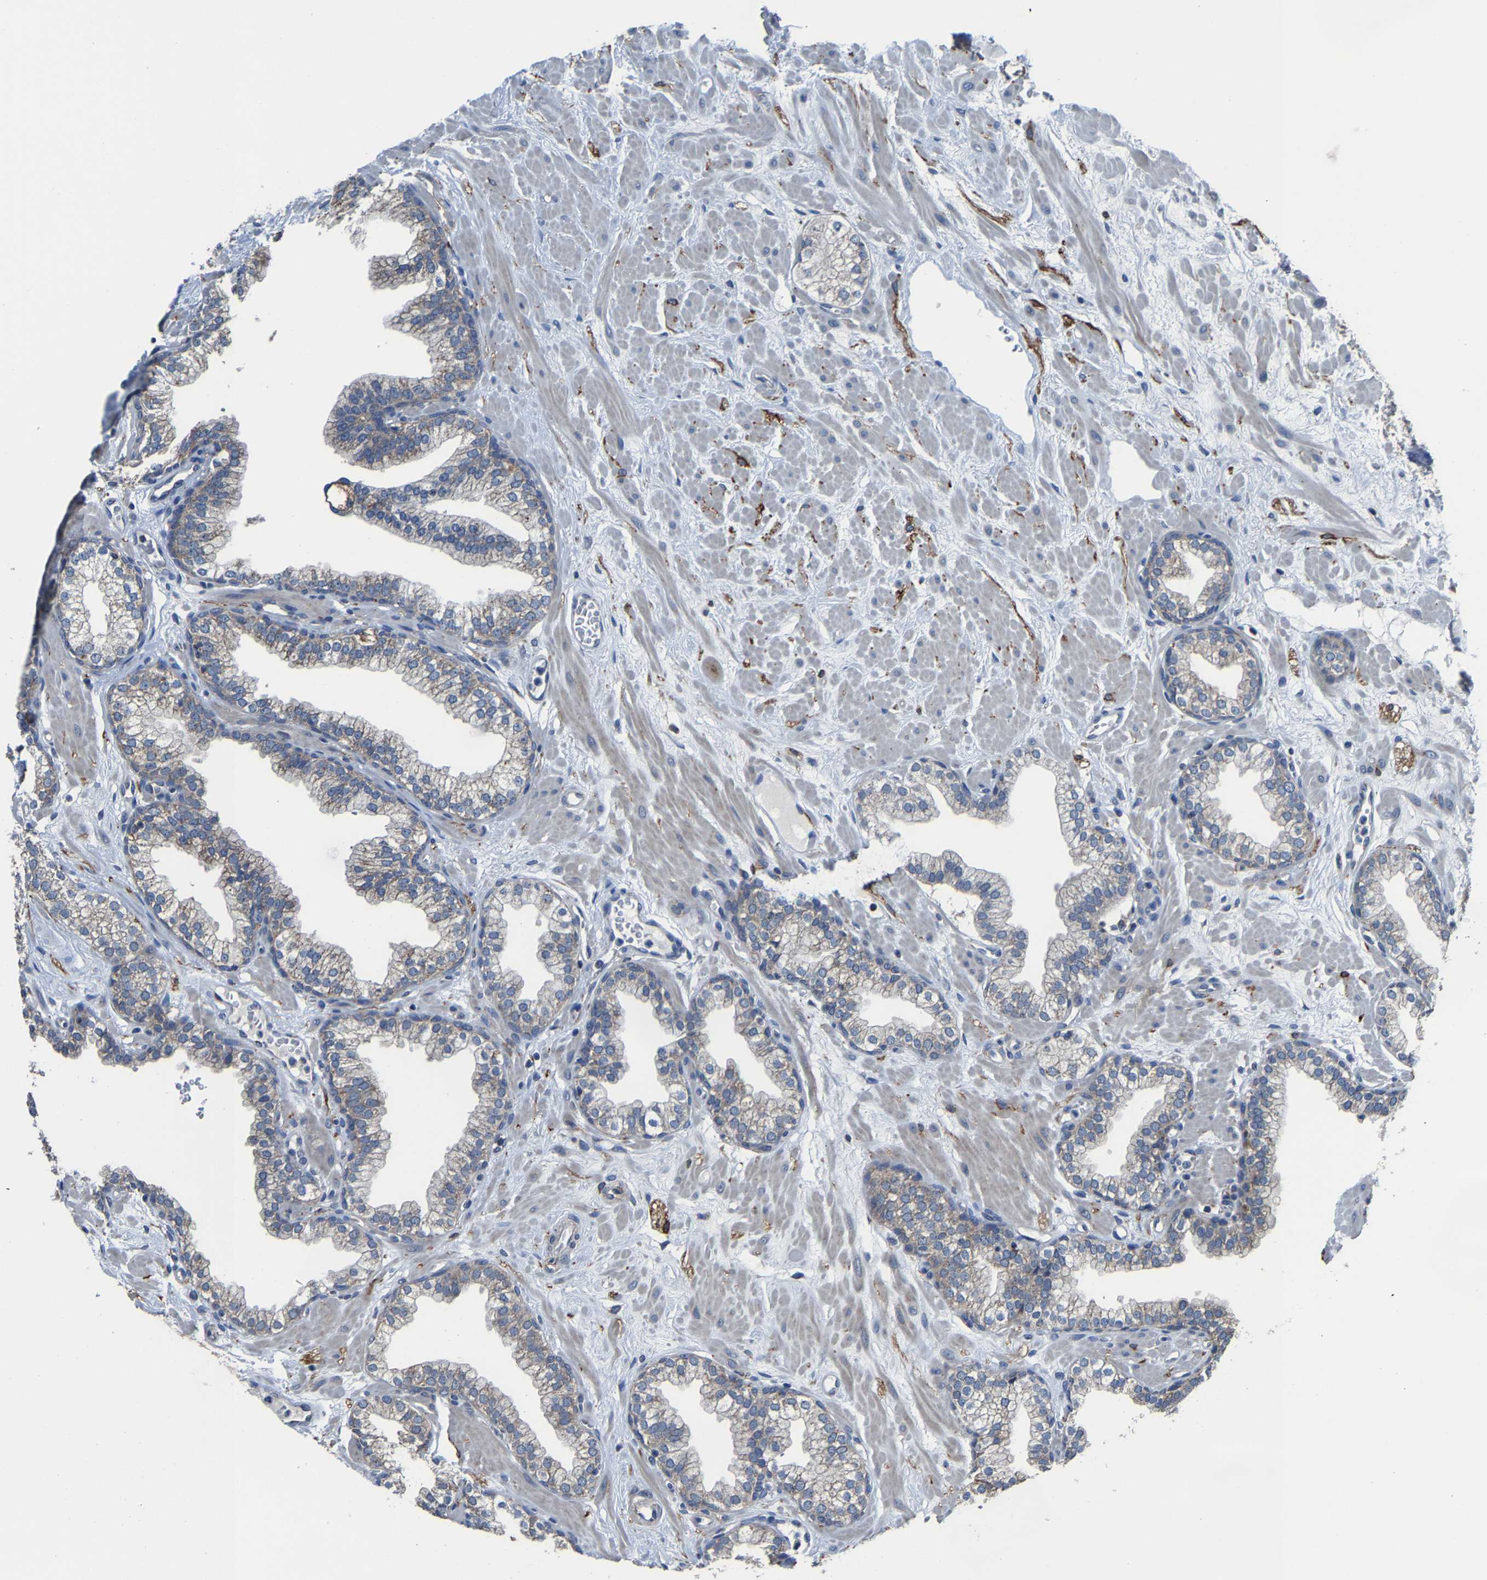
{"staining": {"intensity": "weak", "quantity": "<25%", "location": "cytoplasmic/membranous"}, "tissue": "prostate", "cell_type": "Glandular cells", "image_type": "normal", "snomed": [{"axis": "morphology", "description": "Normal tissue, NOS"}, {"axis": "morphology", "description": "Urothelial carcinoma, Low grade"}, {"axis": "topography", "description": "Urinary bladder"}, {"axis": "topography", "description": "Prostate"}], "caption": "DAB (3,3'-diaminobenzidine) immunohistochemical staining of normal human prostate reveals no significant staining in glandular cells. (Immunohistochemistry (ihc), brightfield microscopy, high magnification).", "gene": "AGK", "patient": {"sex": "male", "age": 60}}